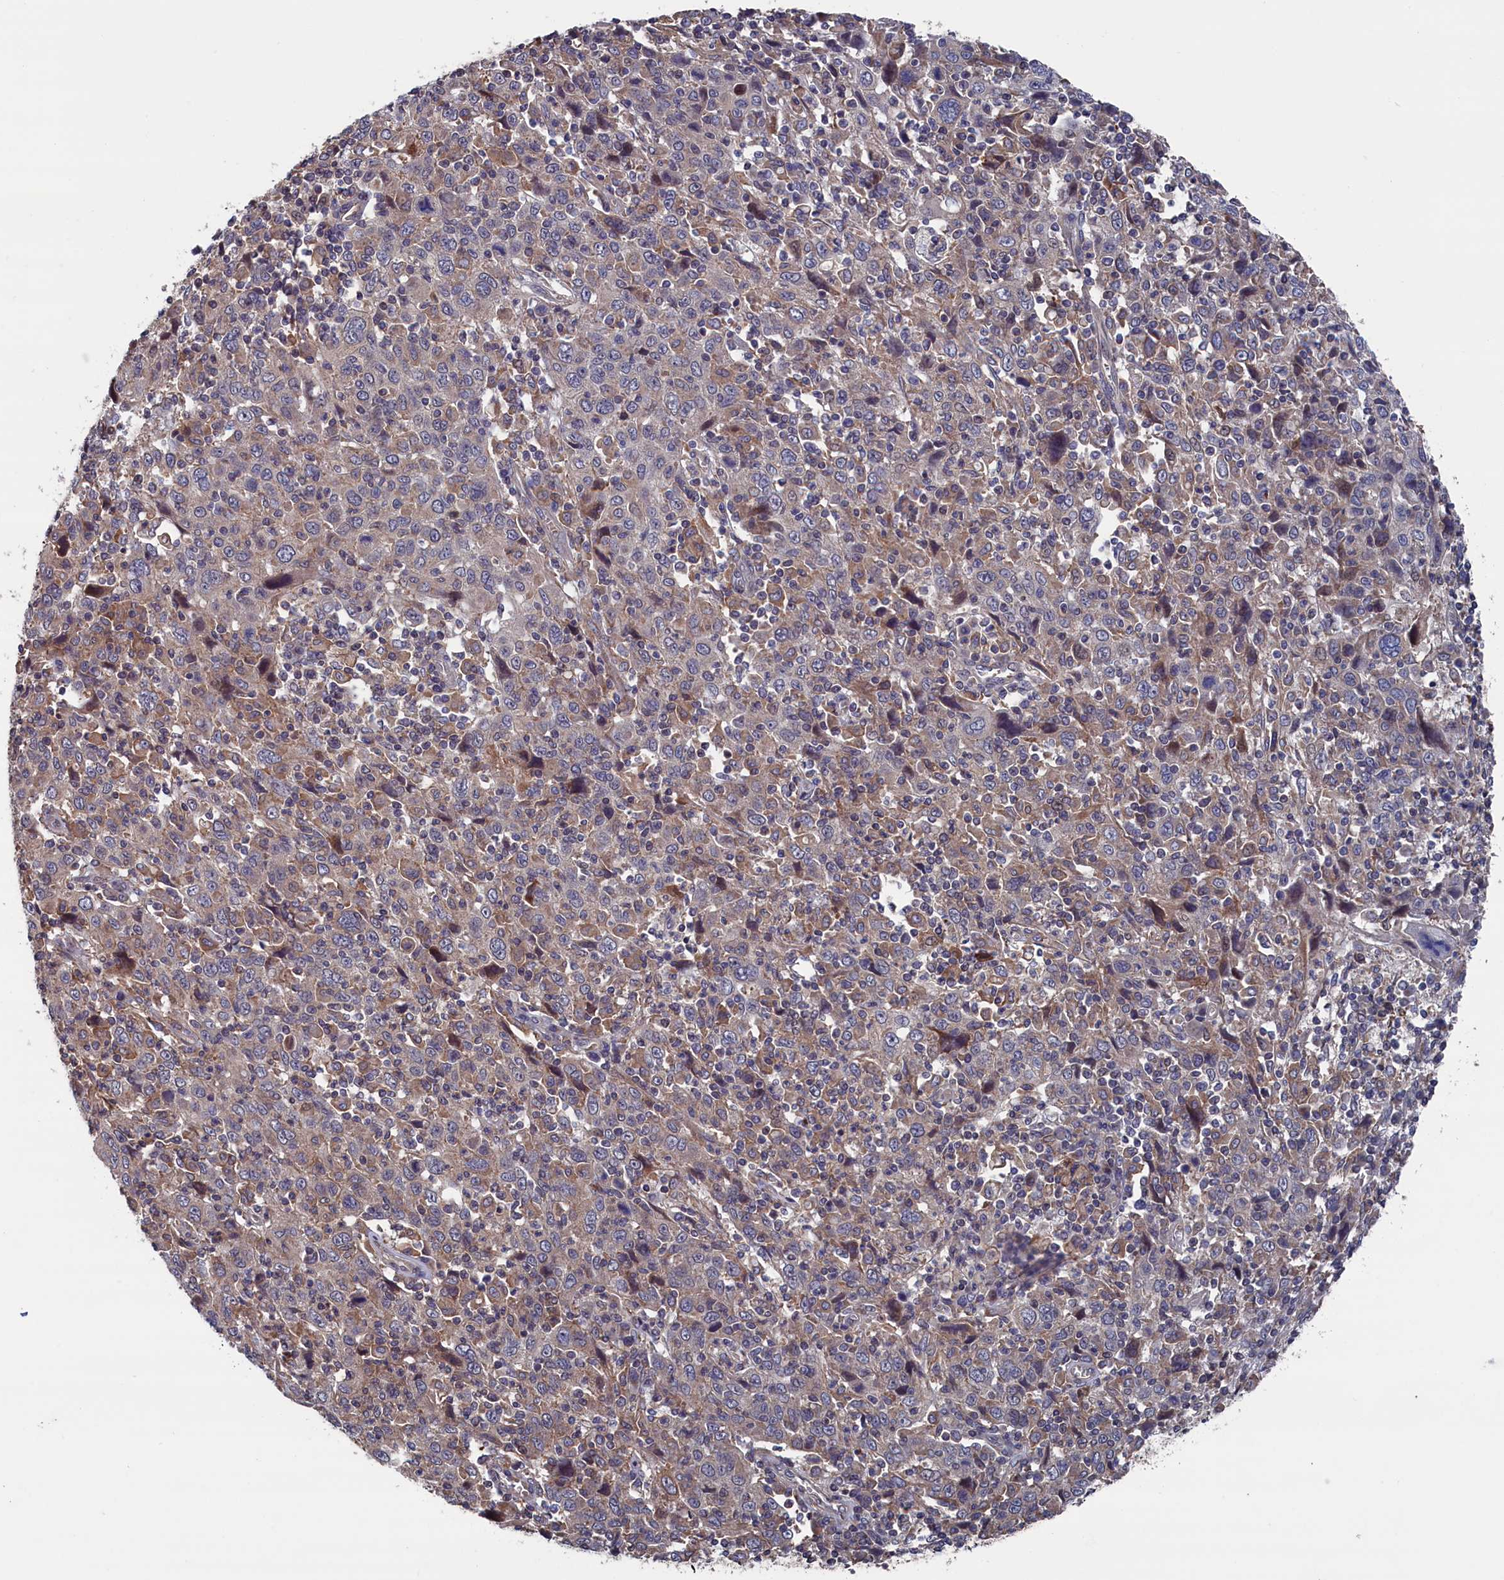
{"staining": {"intensity": "weak", "quantity": "25%-75%", "location": "cytoplasmic/membranous"}, "tissue": "cervical cancer", "cell_type": "Tumor cells", "image_type": "cancer", "snomed": [{"axis": "morphology", "description": "Squamous cell carcinoma, NOS"}, {"axis": "topography", "description": "Cervix"}], "caption": "Protein expression analysis of squamous cell carcinoma (cervical) demonstrates weak cytoplasmic/membranous positivity in approximately 25%-75% of tumor cells.", "gene": "SPATA13", "patient": {"sex": "female", "age": 46}}